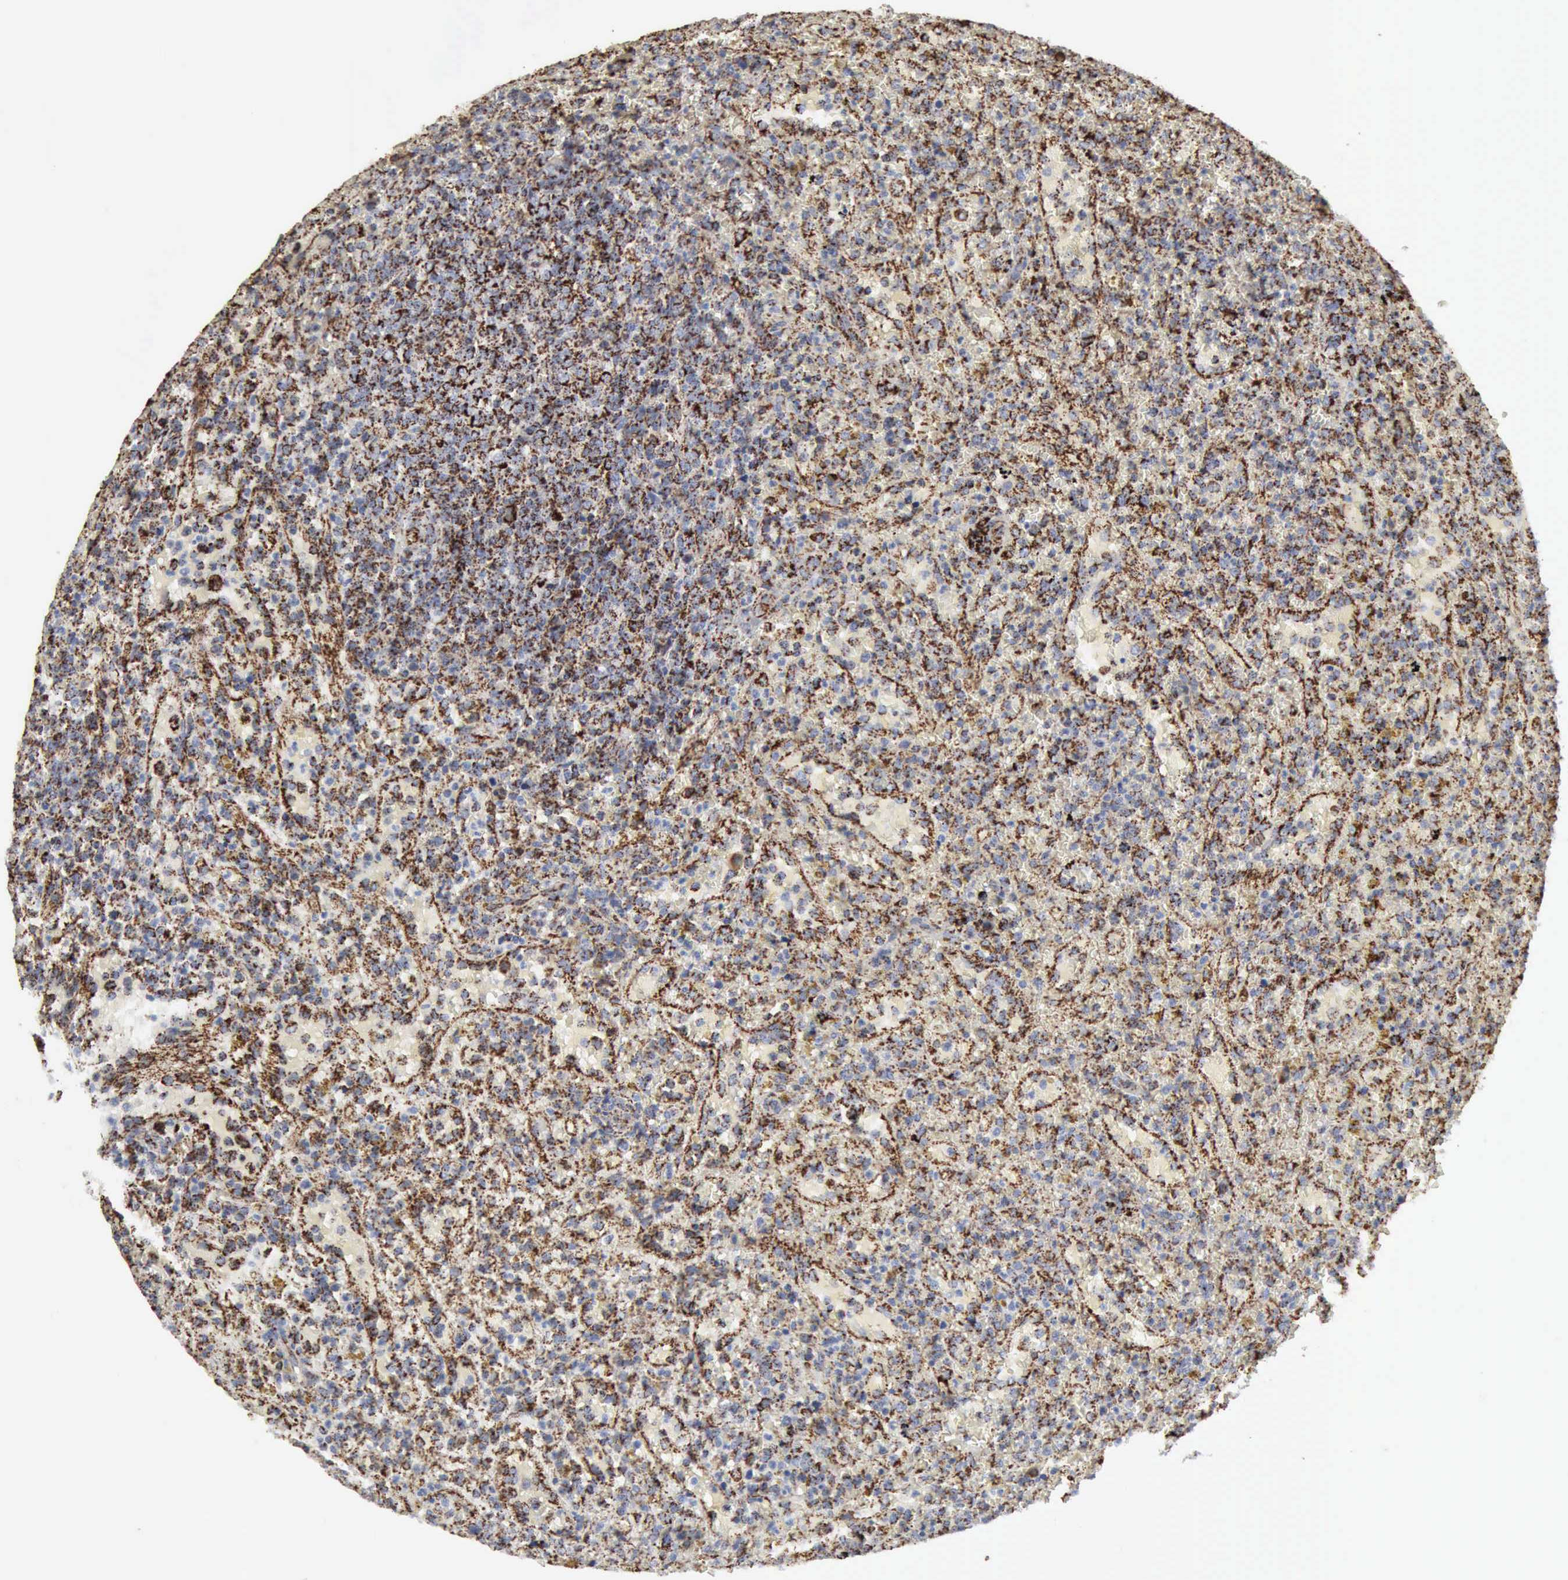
{"staining": {"intensity": "strong", "quantity": ">75%", "location": "cytoplasmic/membranous"}, "tissue": "lymphoma", "cell_type": "Tumor cells", "image_type": "cancer", "snomed": [{"axis": "morphology", "description": "Malignant lymphoma, non-Hodgkin's type, High grade"}, {"axis": "topography", "description": "Spleen"}, {"axis": "topography", "description": "Lymph node"}], "caption": "Human malignant lymphoma, non-Hodgkin's type (high-grade) stained with a protein marker reveals strong staining in tumor cells.", "gene": "ACO2", "patient": {"sex": "female", "age": 70}}